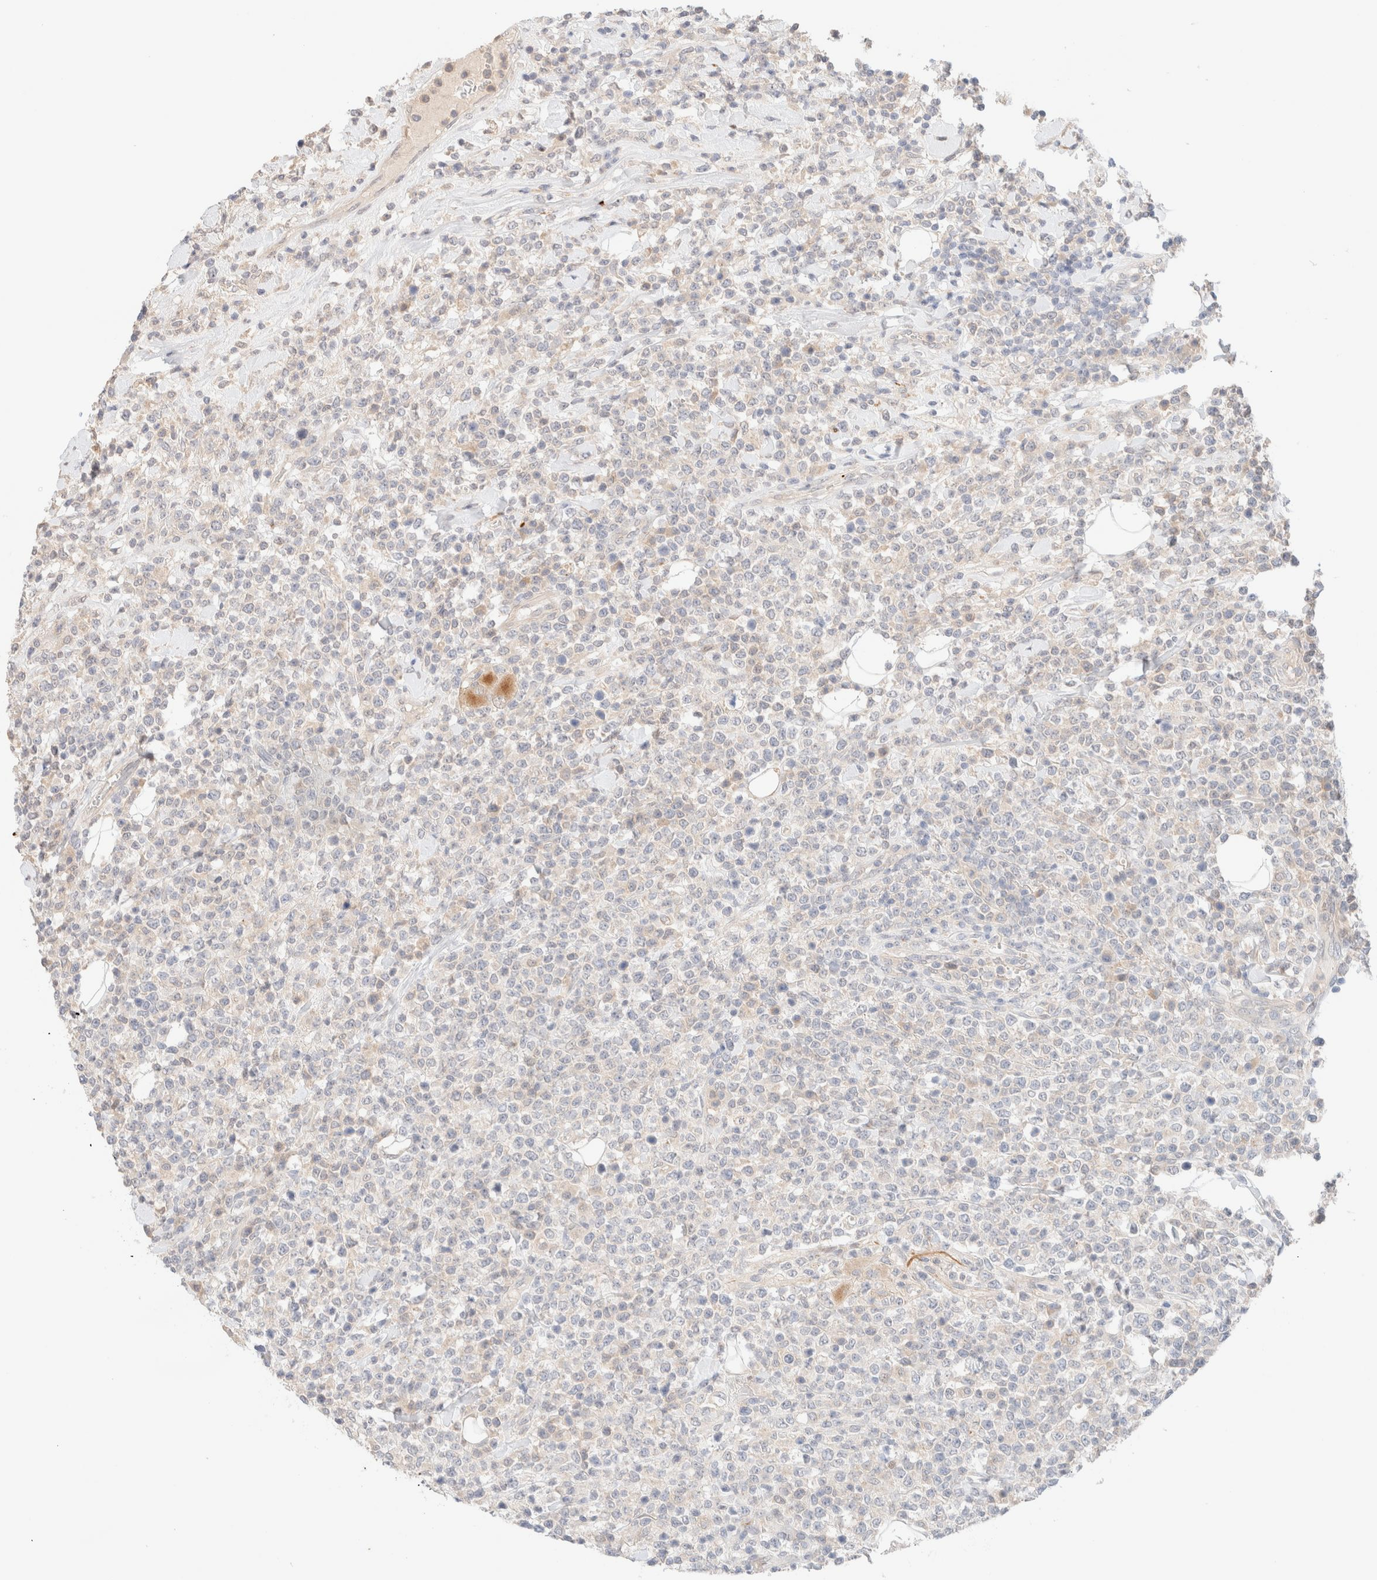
{"staining": {"intensity": "negative", "quantity": "none", "location": "none"}, "tissue": "lymphoma", "cell_type": "Tumor cells", "image_type": "cancer", "snomed": [{"axis": "morphology", "description": "Malignant lymphoma, non-Hodgkin's type, High grade"}, {"axis": "topography", "description": "Colon"}], "caption": "Immunohistochemistry of human lymphoma reveals no positivity in tumor cells. Nuclei are stained in blue.", "gene": "SGSM2", "patient": {"sex": "female", "age": 53}}